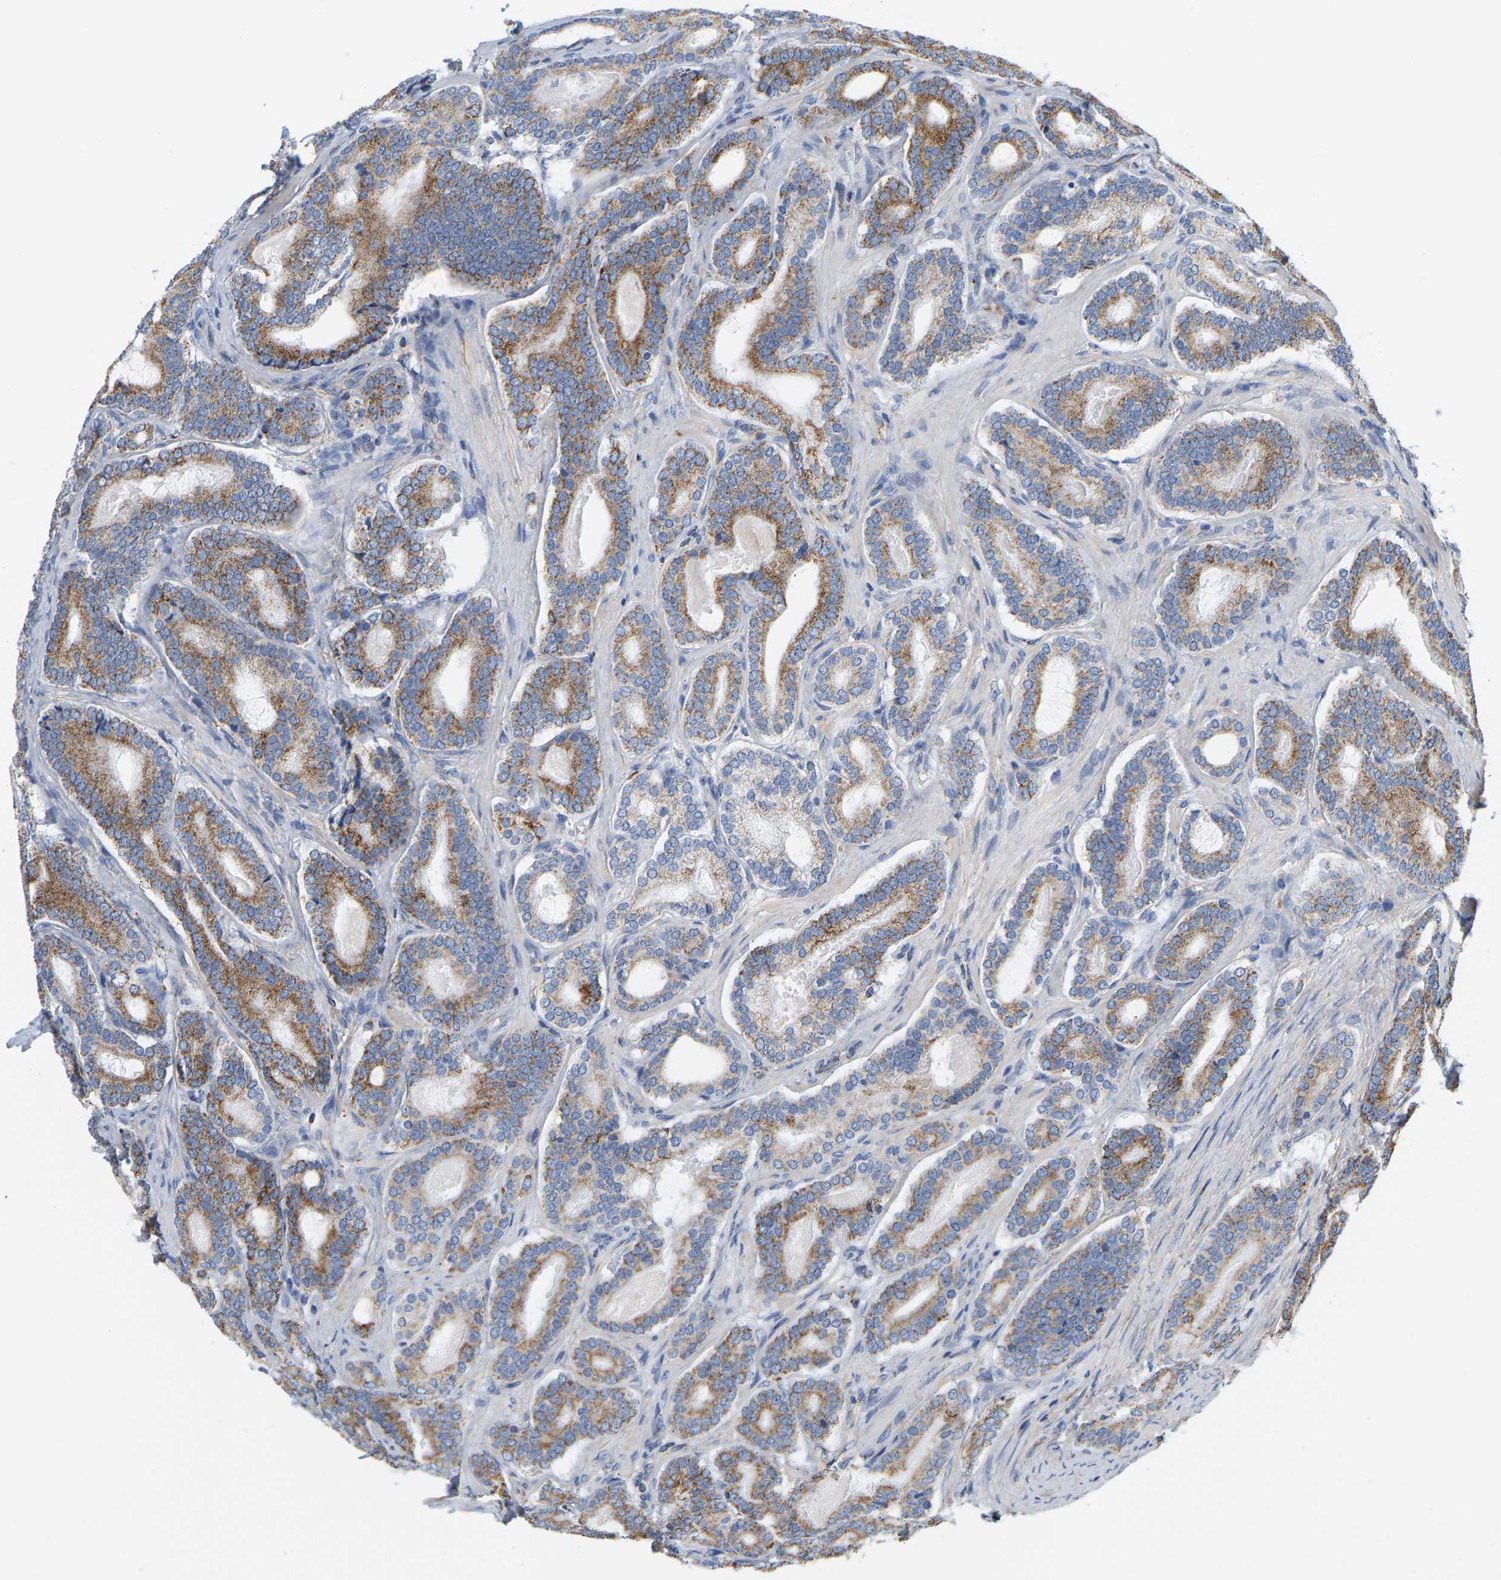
{"staining": {"intensity": "moderate", "quantity": ">75%", "location": "cytoplasmic/membranous"}, "tissue": "prostate cancer", "cell_type": "Tumor cells", "image_type": "cancer", "snomed": [{"axis": "morphology", "description": "Adenocarcinoma, High grade"}, {"axis": "topography", "description": "Prostate"}], "caption": "Protein expression analysis of human high-grade adenocarcinoma (prostate) reveals moderate cytoplasmic/membranous positivity in about >75% of tumor cells.", "gene": "SHMT2", "patient": {"sex": "male", "age": 60}}